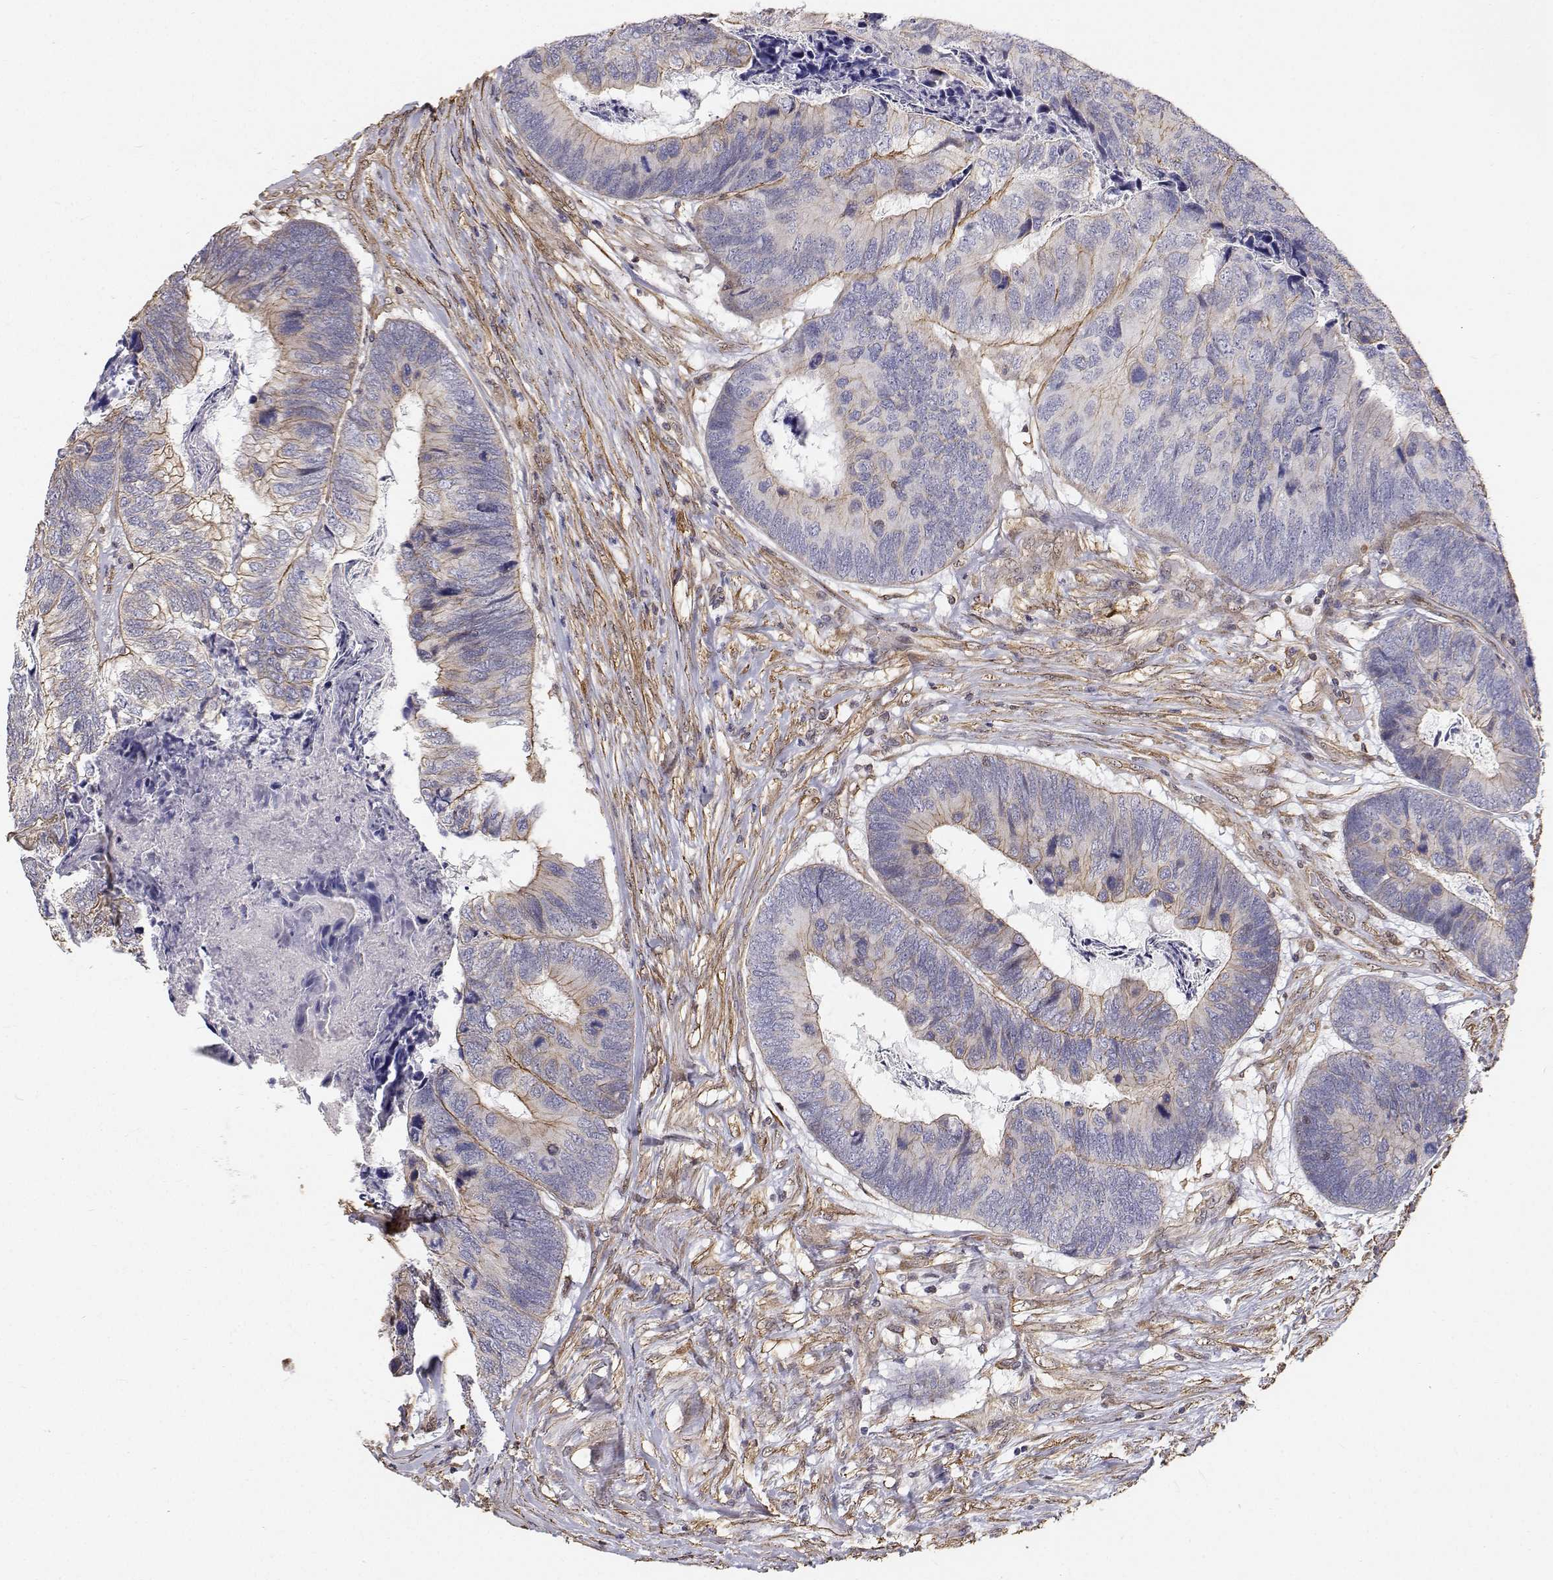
{"staining": {"intensity": "weak", "quantity": "<25%", "location": "cytoplasmic/membranous"}, "tissue": "colorectal cancer", "cell_type": "Tumor cells", "image_type": "cancer", "snomed": [{"axis": "morphology", "description": "Adenocarcinoma, NOS"}, {"axis": "topography", "description": "Colon"}], "caption": "Immunohistochemical staining of adenocarcinoma (colorectal) exhibits no significant staining in tumor cells.", "gene": "GSDMA", "patient": {"sex": "female", "age": 67}}